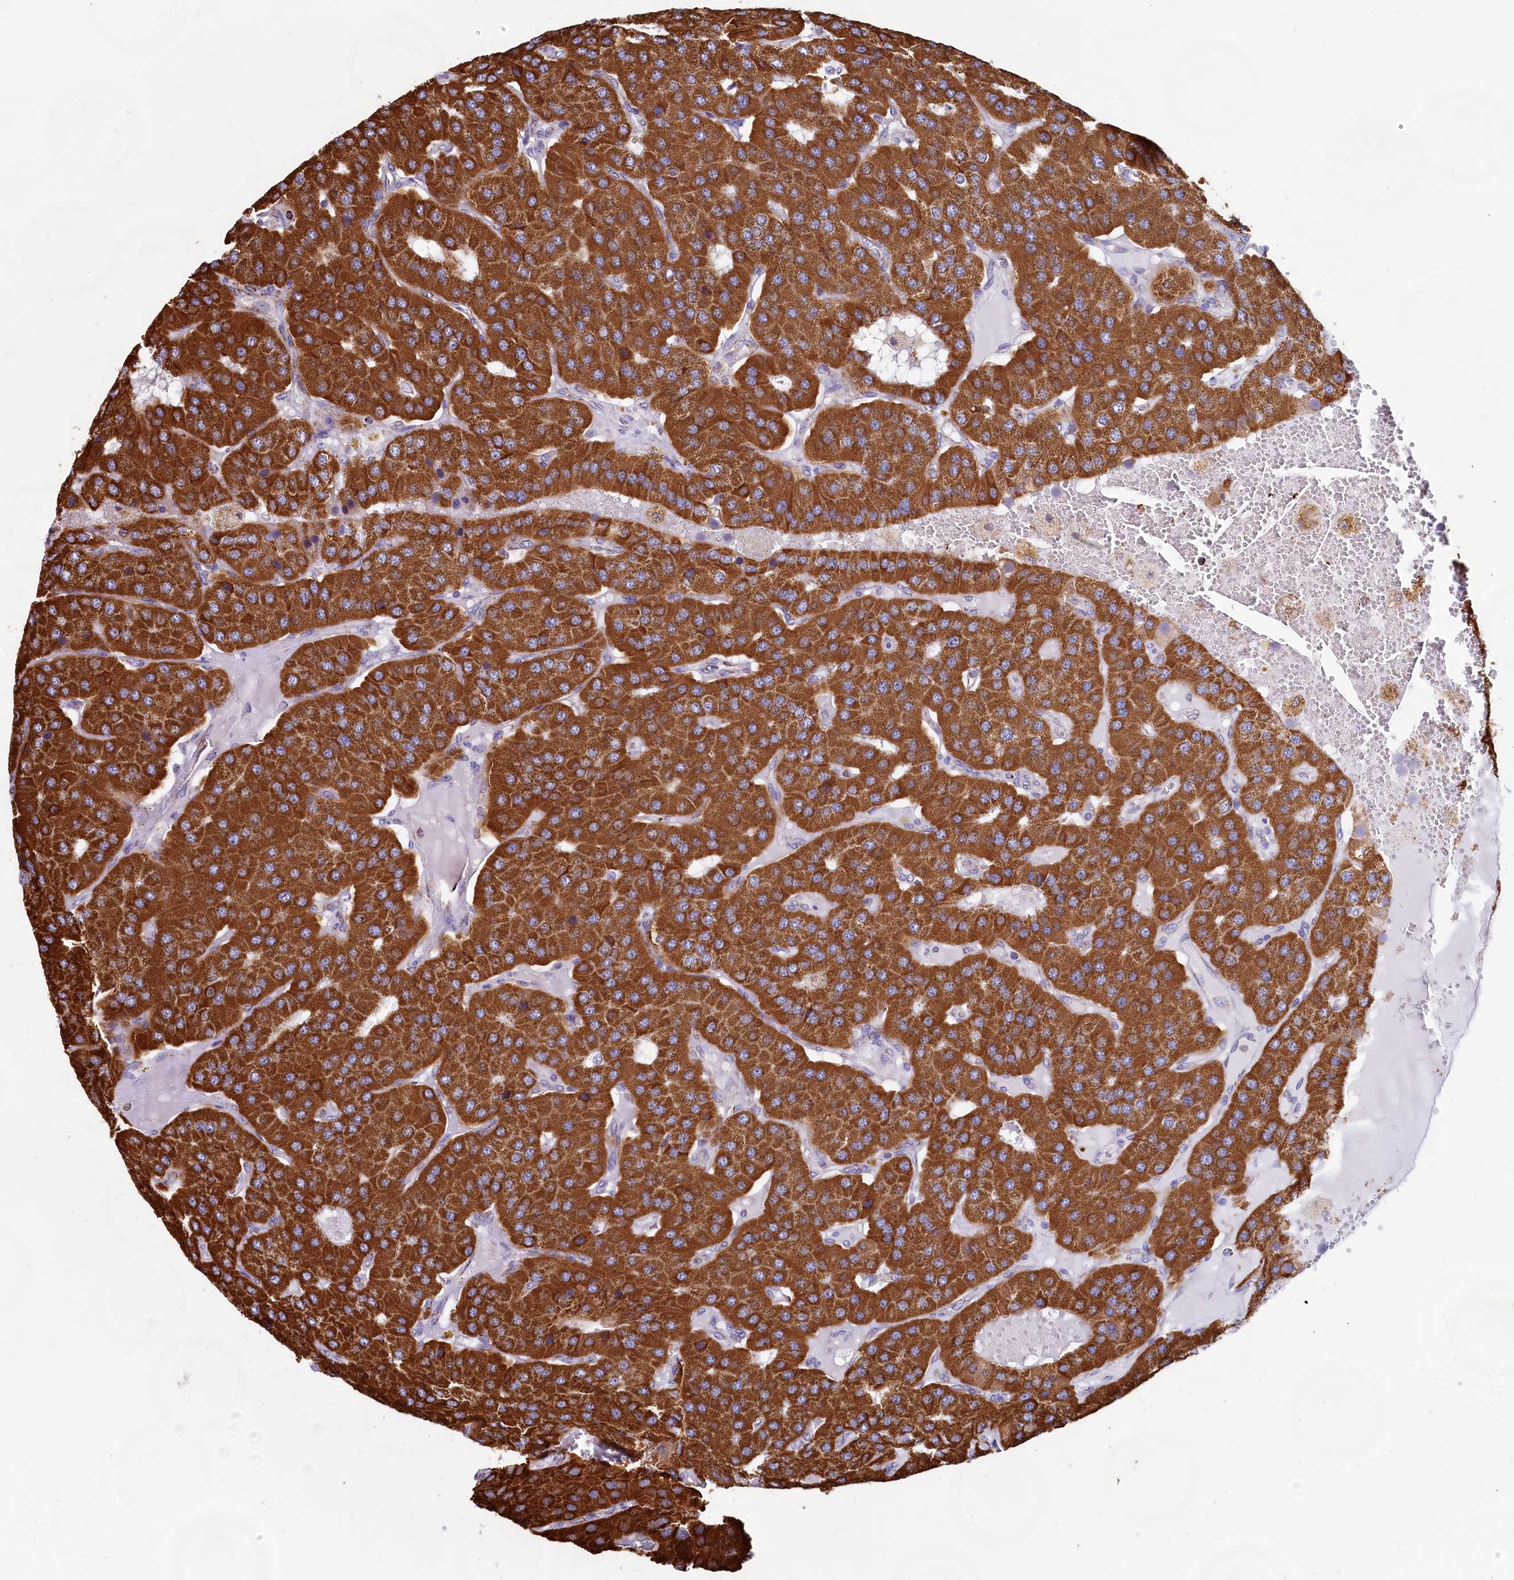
{"staining": {"intensity": "strong", "quantity": ">75%", "location": "cytoplasmic/membranous"}, "tissue": "parathyroid gland", "cell_type": "Glandular cells", "image_type": "normal", "snomed": [{"axis": "morphology", "description": "Normal tissue, NOS"}, {"axis": "morphology", "description": "Adenoma, NOS"}, {"axis": "topography", "description": "Parathyroid gland"}], "caption": "Immunohistochemical staining of unremarkable parathyroid gland reveals >75% levels of strong cytoplasmic/membranous protein expression in approximately >75% of glandular cells.", "gene": "C1D", "patient": {"sex": "female", "age": 86}}